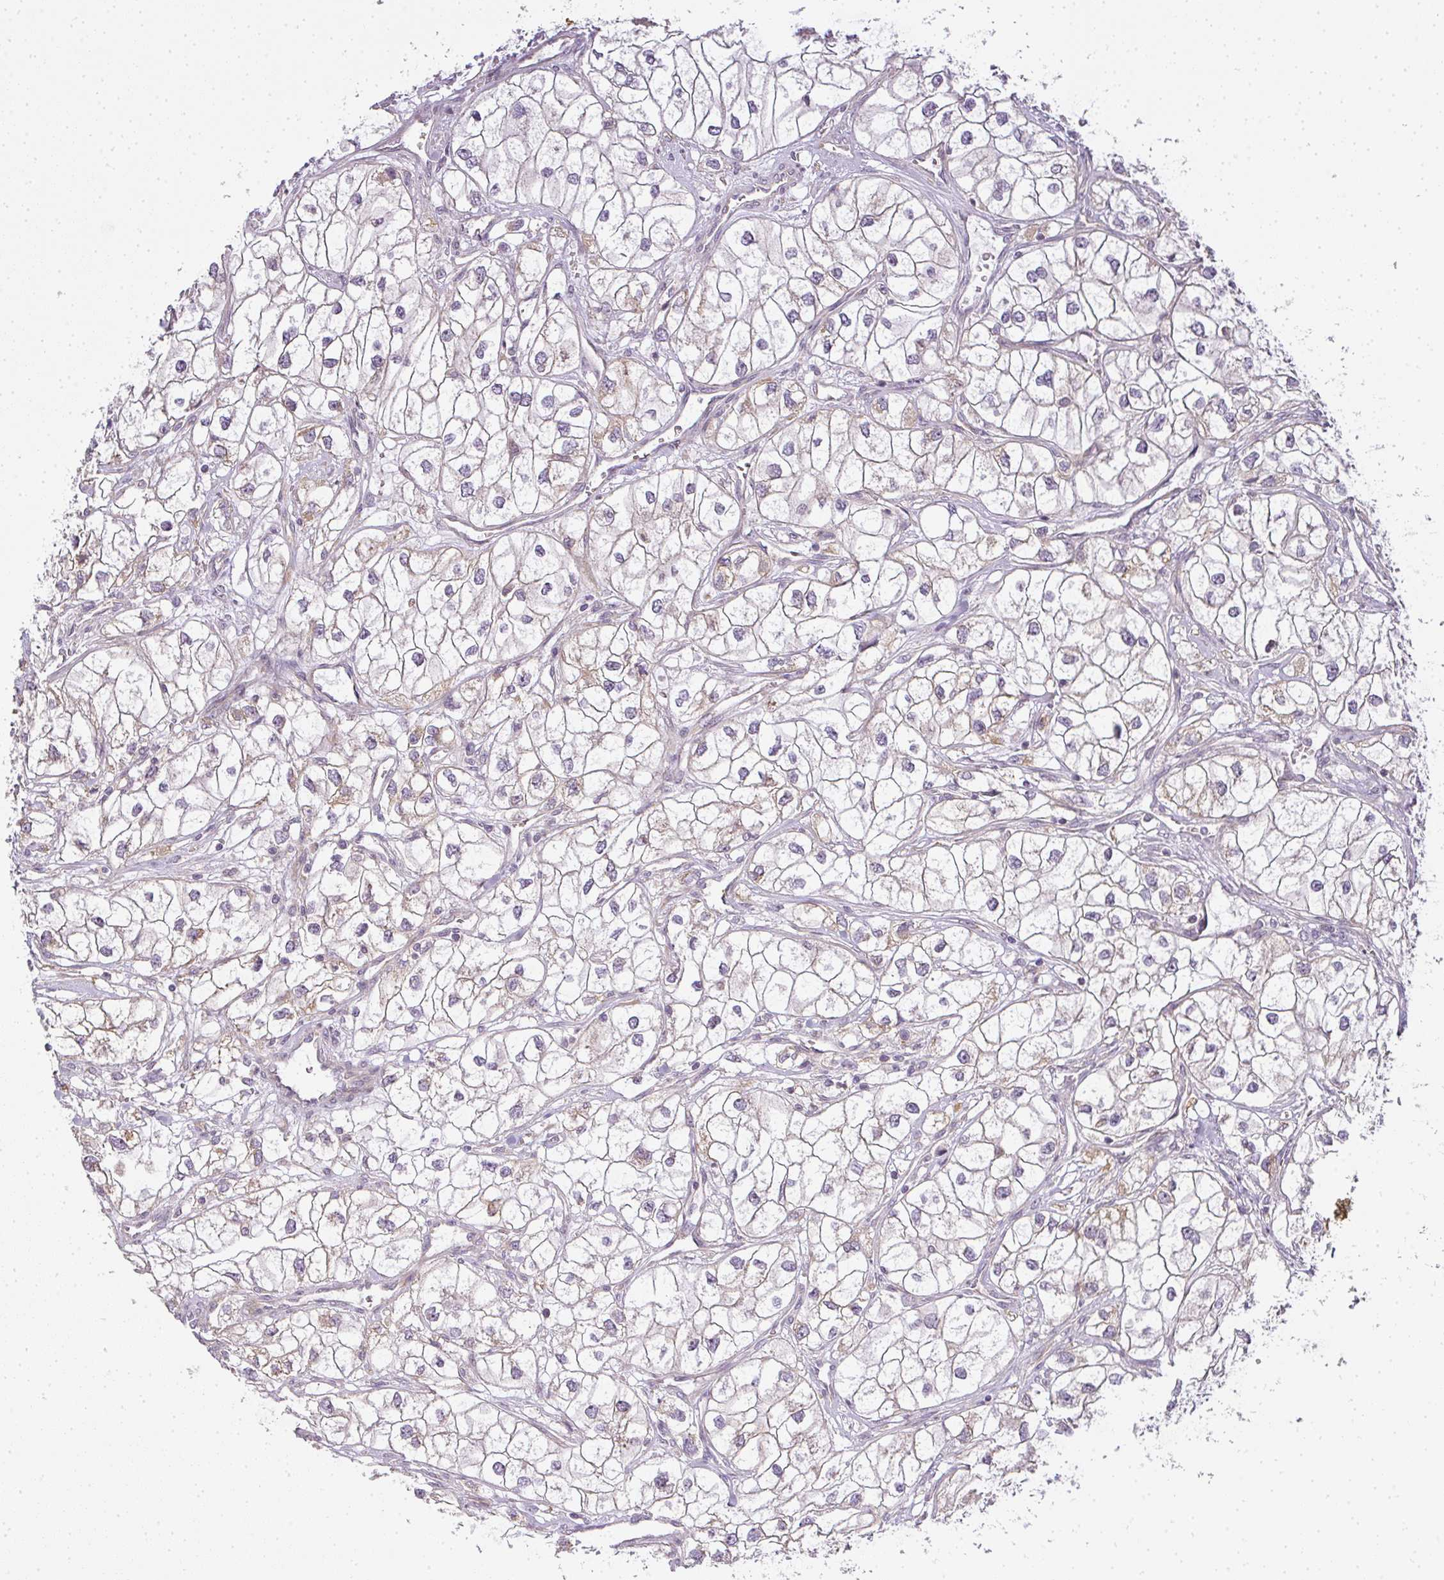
{"staining": {"intensity": "weak", "quantity": "25%-75%", "location": "cytoplasmic/membranous"}, "tissue": "renal cancer", "cell_type": "Tumor cells", "image_type": "cancer", "snomed": [{"axis": "morphology", "description": "Adenocarcinoma, NOS"}, {"axis": "topography", "description": "Kidney"}], "caption": "Immunohistochemical staining of human adenocarcinoma (renal) shows low levels of weak cytoplasmic/membranous staining in about 25%-75% of tumor cells.", "gene": "MED19", "patient": {"sex": "male", "age": 59}}